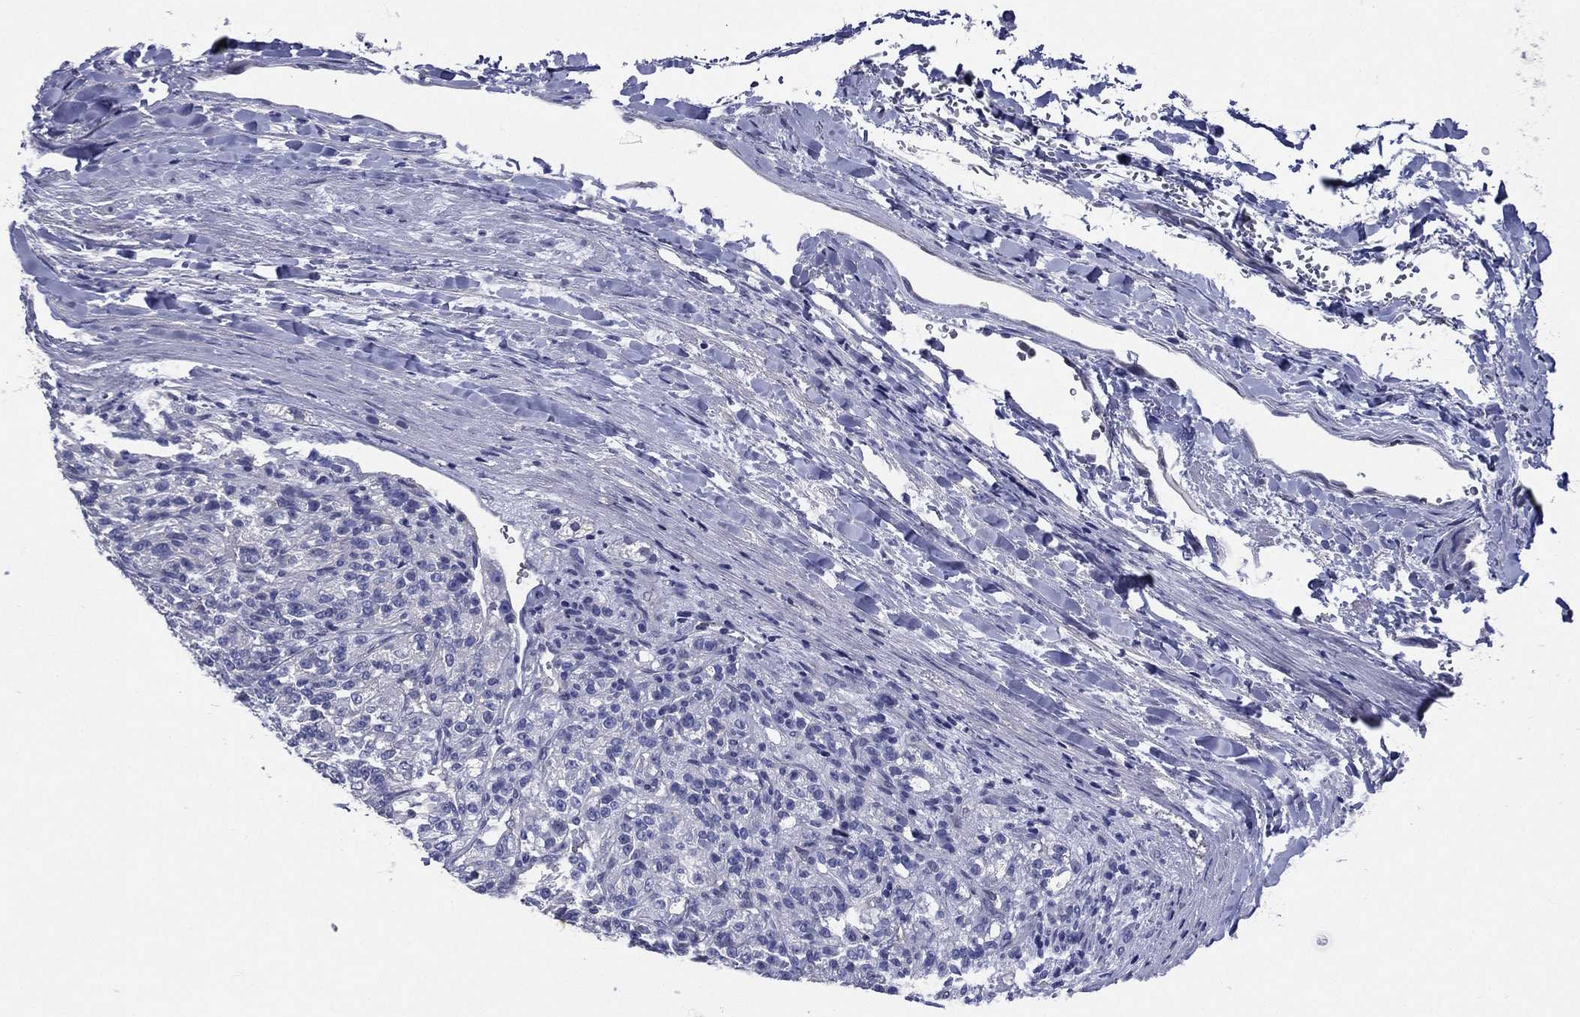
{"staining": {"intensity": "negative", "quantity": "none", "location": "none"}, "tissue": "renal cancer", "cell_type": "Tumor cells", "image_type": "cancer", "snomed": [{"axis": "morphology", "description": "Adenocarcinoma, NOS"}, {"axis": "topography", "description": "Kidney"}], "caption": "Protein analysis of renal cancer reveals no significant expression in tumor cells.", "gene": "DPYS", "patient": {"sex": "female", "age": 63}}